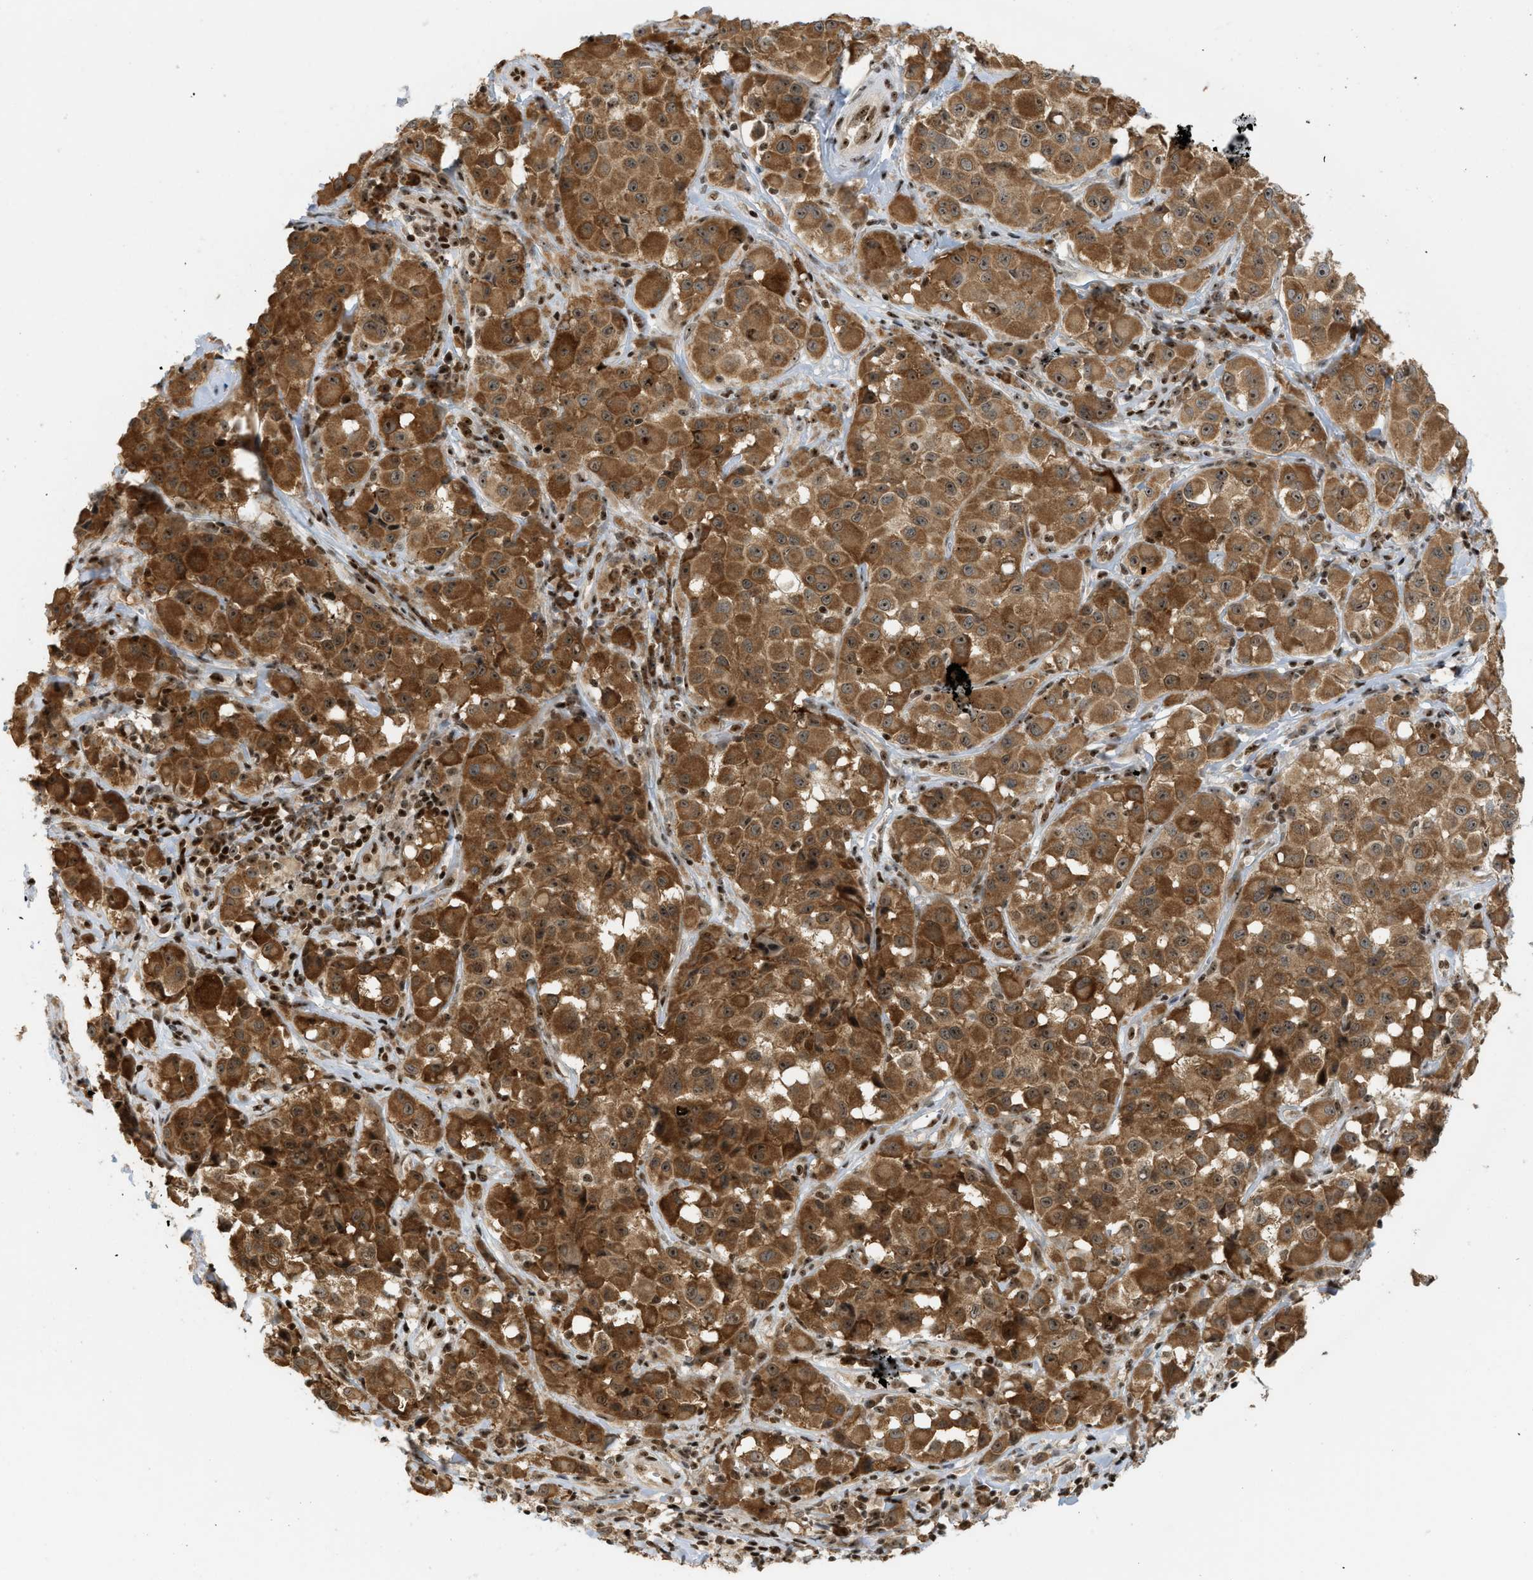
{"staining": {"intensity": "moderate", "quantity": ">75%", "location": "cytoplasmic/membranous,nuclear"}, "tissue": "melanoma", "cell_type": "Tumor cells", "image_type": "cancer", "snomed": [{"axis": "morphology", "description": "Malignant melanoma, NOS"}, {"axis": "topography", "description": "Skin"}], "caption": "About >75% of tumor cells in malignant melanoma show moderate cytoplasmic/membranous and nuclear protein staining as visualized by brown immunohistochemical staining.", "gene": "ZNF22", "patient": {"sex": "male", "age": 84}}